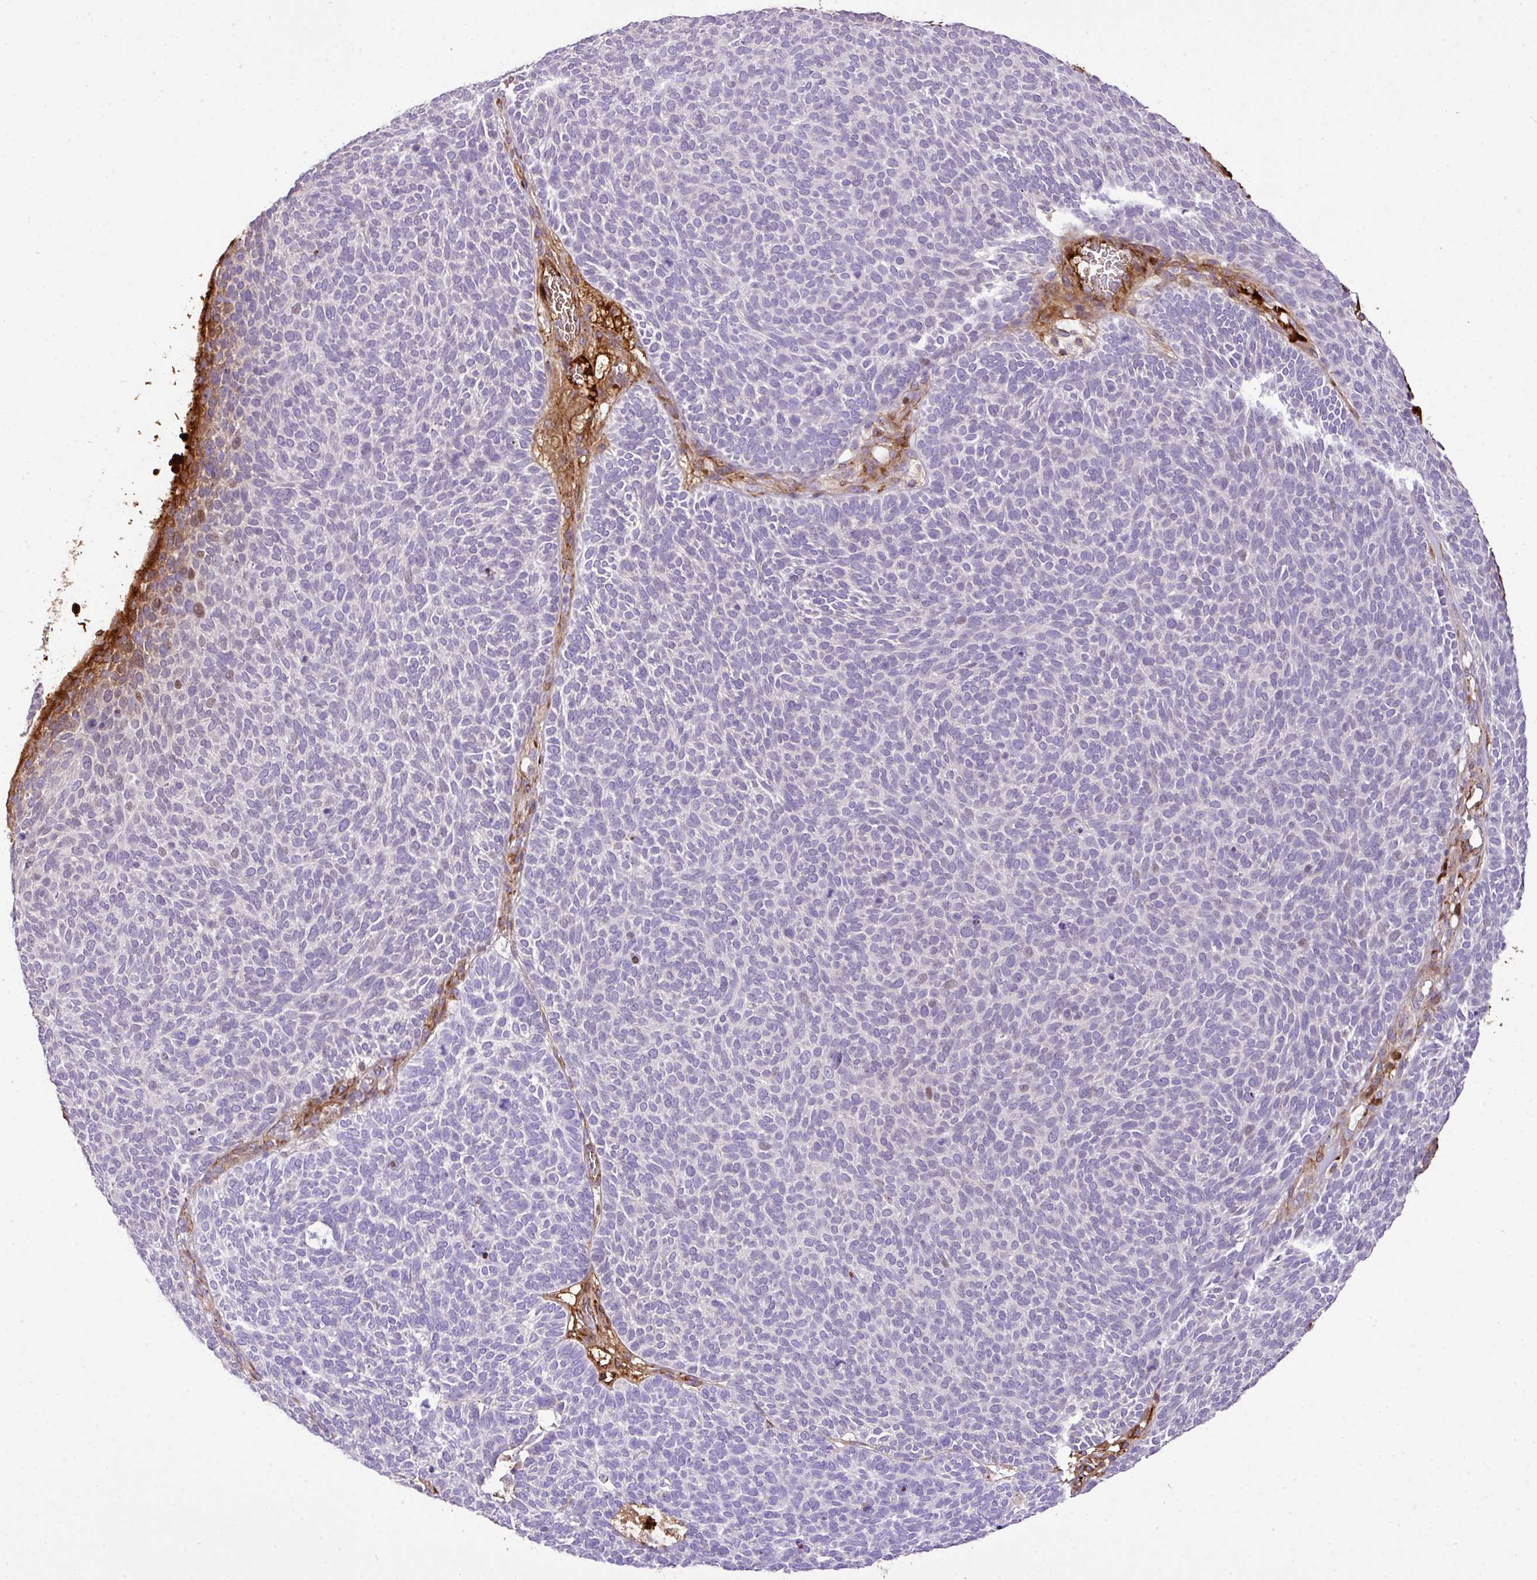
{"staining": {"intensity": "negative", "quantity": "none", "location": "none"}, "tissue": "skin cancer", "cell_type": "Tumor cells", "image_type": "cancer", "snomed": [{"axis": "morphology", "description": "Squamous cell carcinoma, NOS"}, {"axis": "topography", "description": "Skin"}], "caption": "Immunohistochemical staining of skin squamous cell carcinoma displays no significant positivity in tumor cells.", "gene": "CTXN2", "patient": {"sex": "female", "age": 90}}